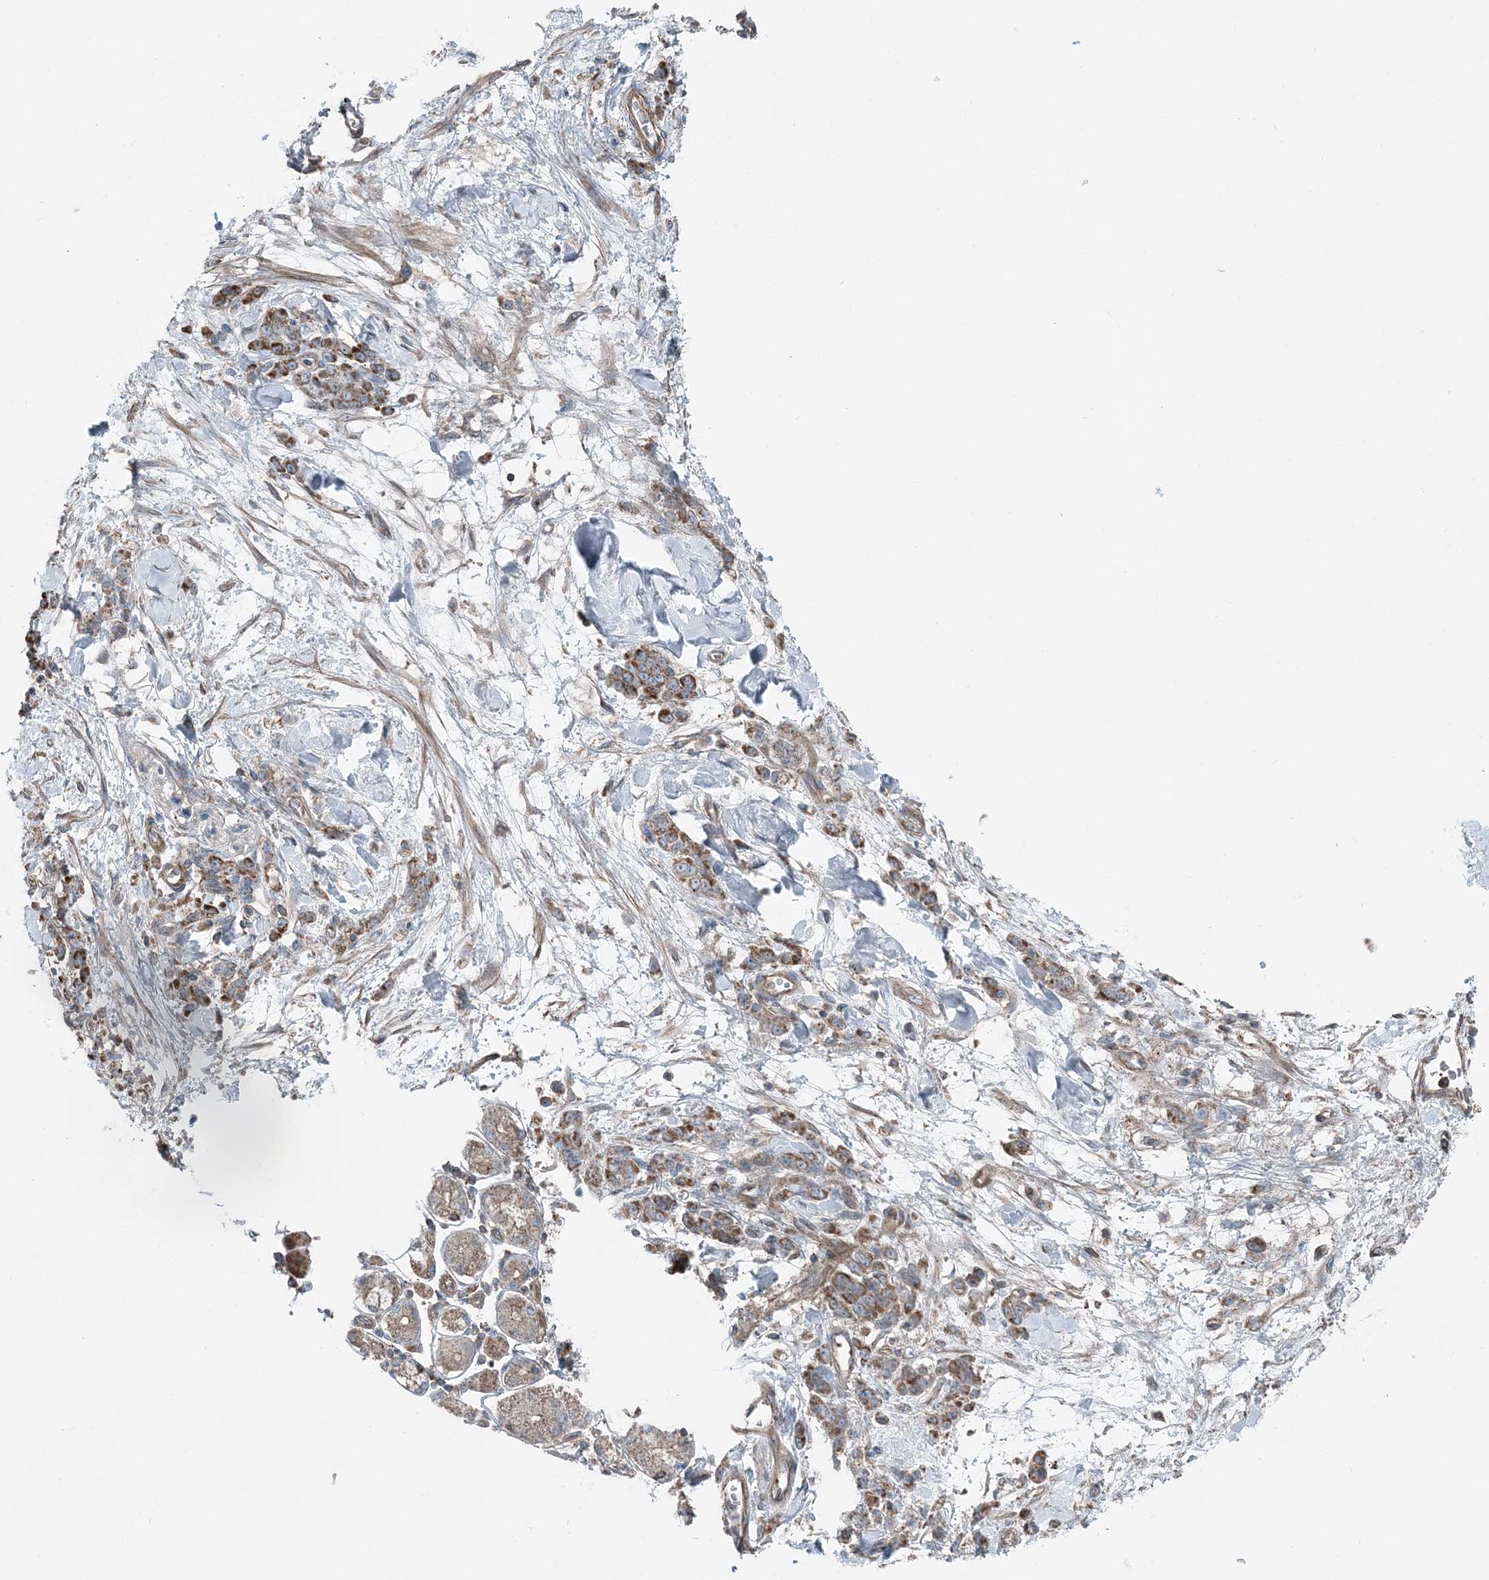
{"staining": {"intensity": "moderate", "quantity": "25%-75%", "location": "cytoplasmic/membranous"}, "tissue": "stomach cancer", "cell_type": "Tumor cells", "image_type": "cancer", "snomed": [{"axis": "morphology", "description": "Normal tissue, NOS"}, {"axis": "morphology", "description": "Adenocarcinoma, NOS"}, {"axis": "topography", "description": "Stomach"}], "caption": "Adenocarcinoma (stomach) stained for a protein (brown) shows moderate cytoplasmic/membranous positive positivity in about 25%-75% of tumor cells.", "gene": "KY", "patient": {"sex": "male", "age": 82}}